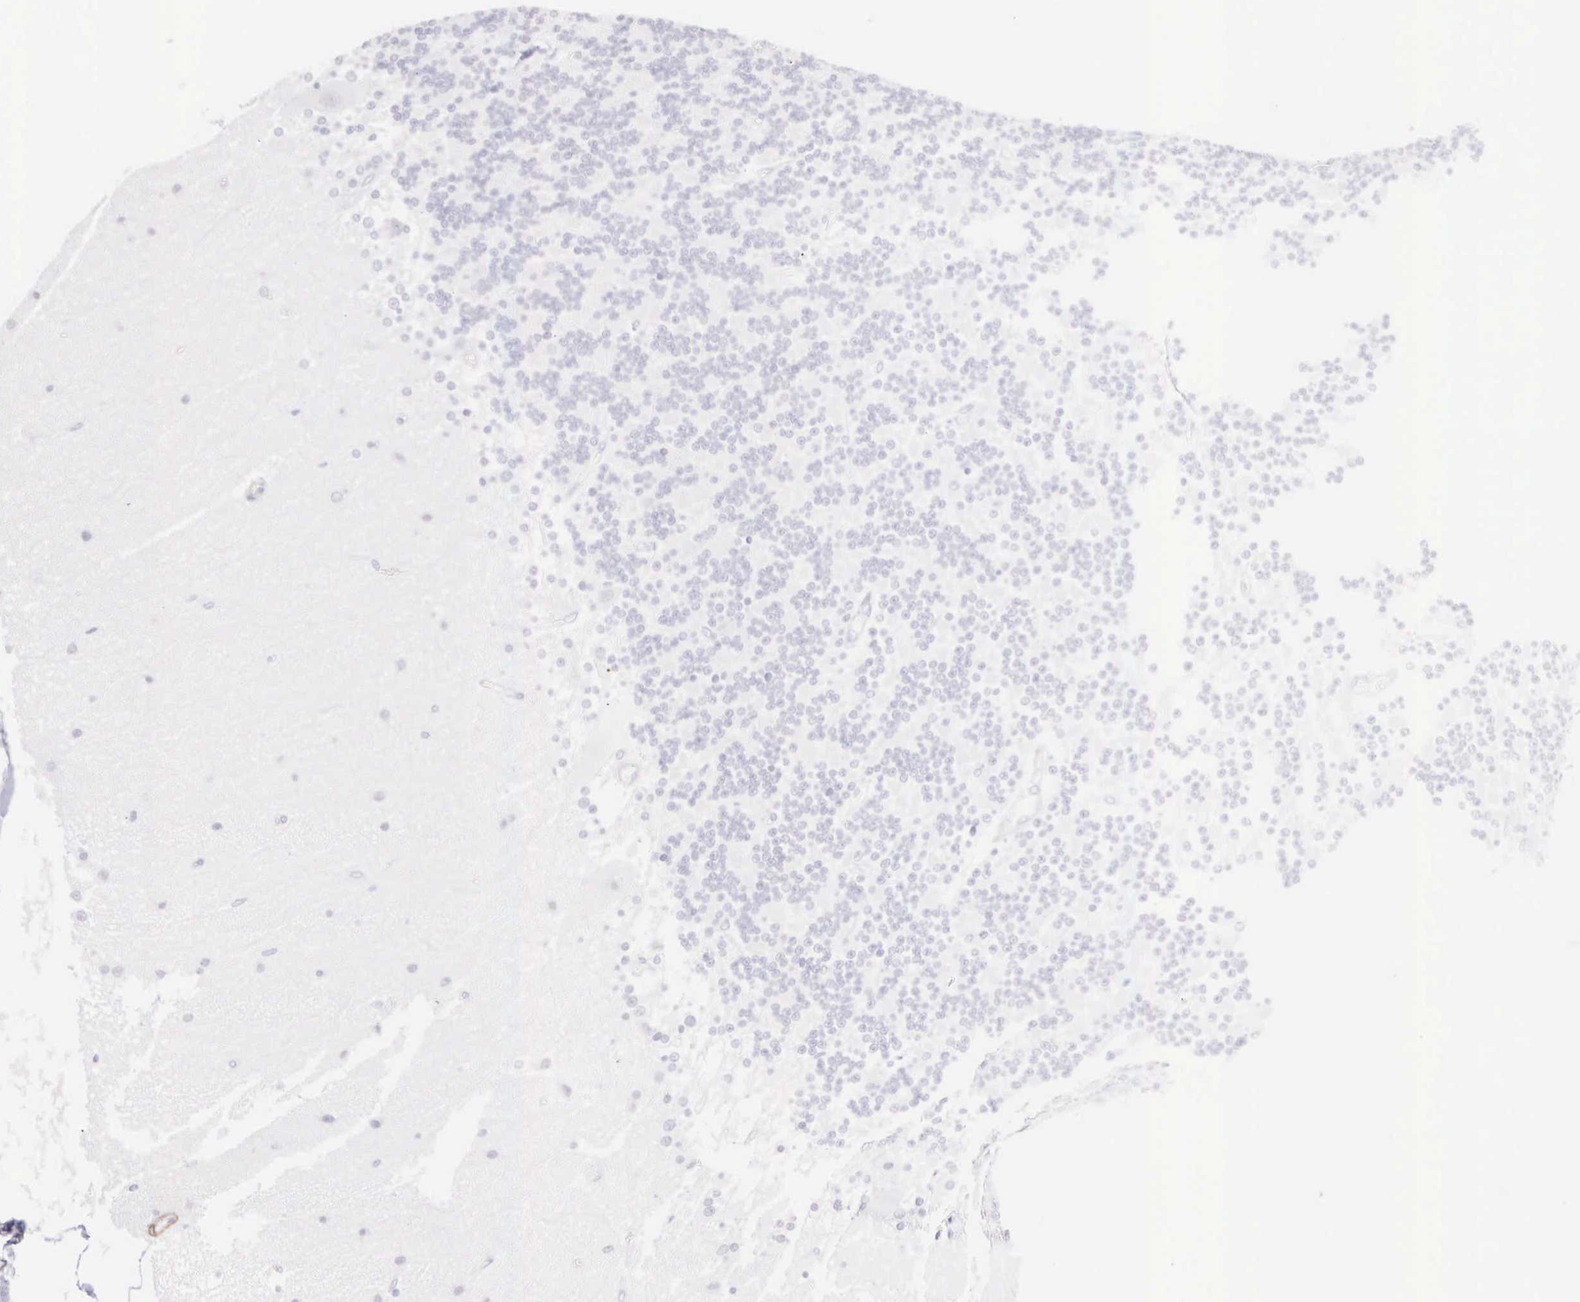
{"staining": {"intensity": "negative", "quantity": "none", "location": "none"}, "tissue": "cerebellum", "cell_type": "Cells in granular layer", "image_type": "normal", "snomed": [{"axis": "morphology", "description": "Normal tissue, NOS"}, {"axis": "topography", "description": "Cerebellum"}], "caption": "High magnification brightfield microscopy of unremarkable cerebellum stained with DAB (brown) and counterstained with hematoxylin (blue): cells in granular layer show no significant expression. (Stains: DAB IHC with hematoxylin counter stain, Microscopy: brightfield microscopy at high magnification).", "gene": "ARFGAP3", "patient": {"sex": "female", "age": 54}}